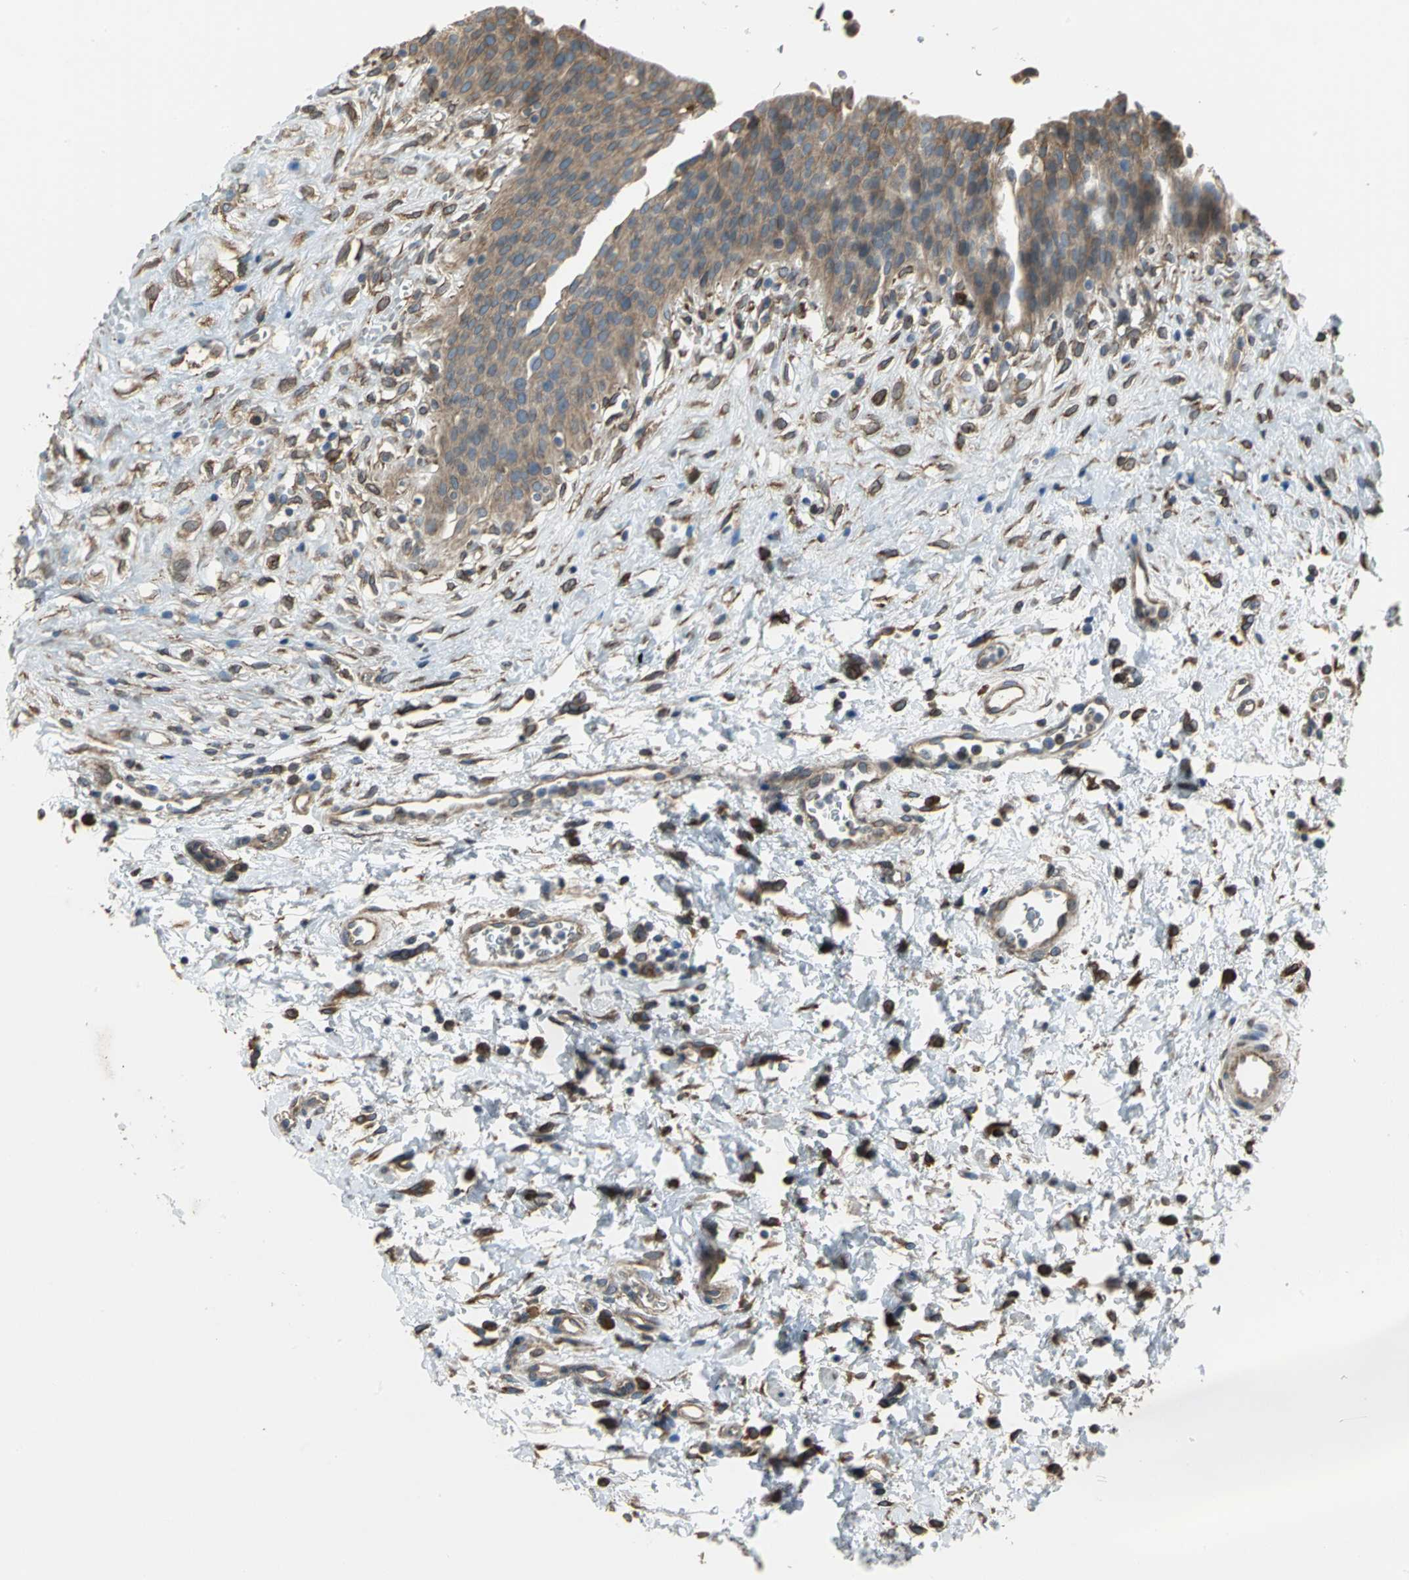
{"staining": {"intensity": "moderate", "quantity": ">75%", "location": "cytoplasmic/membranous"}, "tissue": "urinary bladder", "cell_type": "Urothelial cells", "image_type": "normal", "snomed": [{"axis": "morphology", "description": "Normal tissue, NOS"}, {"axis": "morphology", "description": "Dysplasia, NOS"}, {"axis": "topography", "description": "Urinary bladder"}], "caption": "This is a micrograph of immunohistochemistry staining of normal urinary bladder, which shows moderate expression in the cytoplasmic/membranous of urothelial cells.", "gene": "SYVN1", "patient": {"sex": "male", "age": 35}}